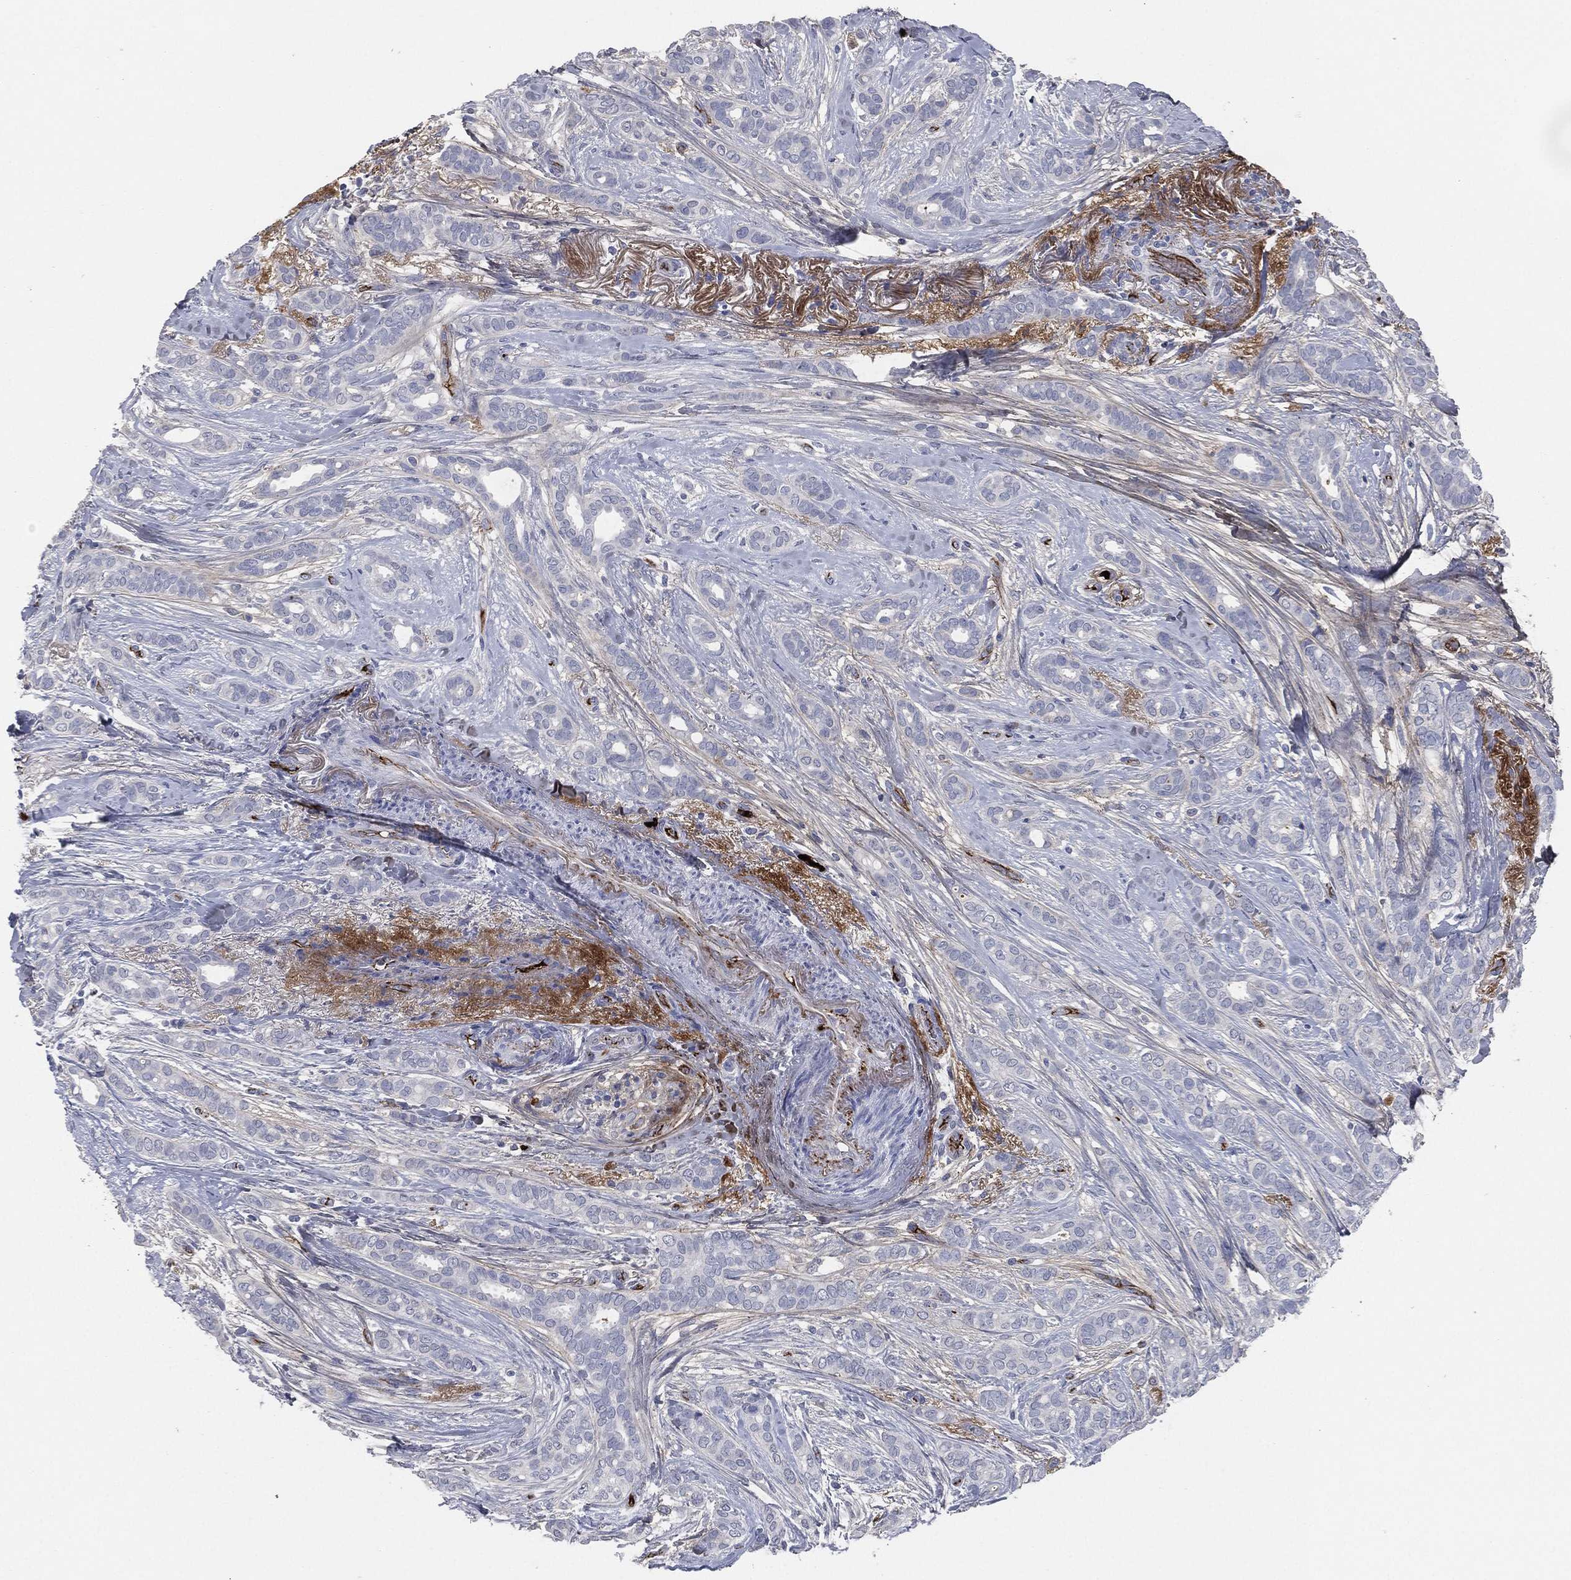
{"staining": {"intensity": "negative", "quantity": "none", "location": "none"}, "tissue": "breast cancer", "cell_type": "Tumor cells", "image_type": "cancer", "snomed": [{"axis": "morphology", "description": "Duct carcinoma"}, {"axis": "topography", "description": "Breast"}], "caption": "DAB immunohistochemical staining of human breast cancer exhibits no significant expression in tumor cells. (DAB IHC, high magnification).", "gene": "APOB", "patient": {"sex": "female", "age": 51}}